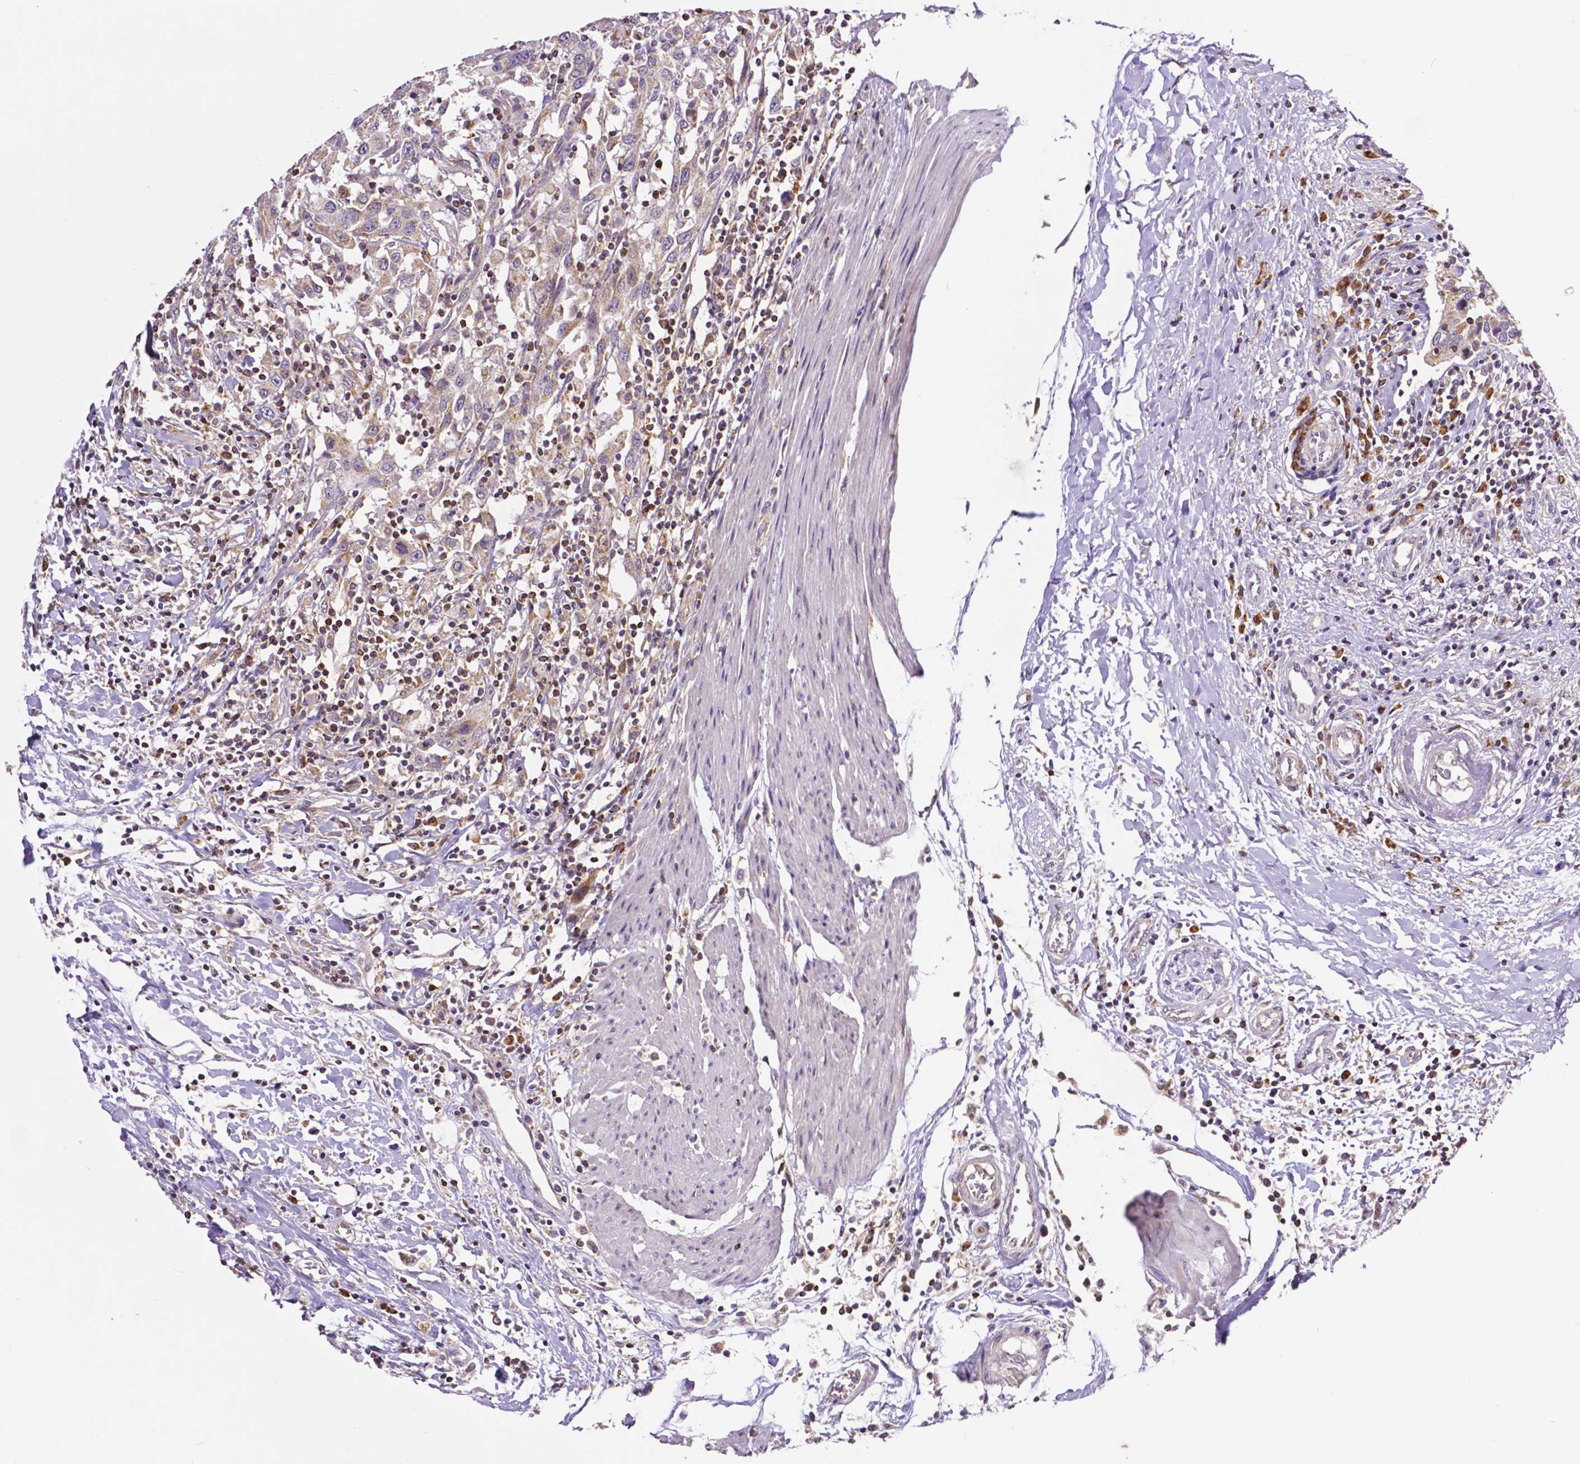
{"staining": {"intensity": "weak", "quantity": "25%-75%", "location": "cytoplasmic/membranous"}, "tissue": "urothelial cancer", "cell_type": "Tumor cells", "image_type": "cancer", "snomed": [{"axis": "morphology", "description": "Urothelial carcinoma, High grade"}, {"axis": "topography", "description": "Urinary bladder"}], "caption": "Urothelial cancer was stained to show a protein in brown. There is low levels of weak cytoplasmic/membranous expression in approximately 25%-75% of tumor cells.", "gene": "MCL1", "patient": {"sex": "male", "age": 61}}